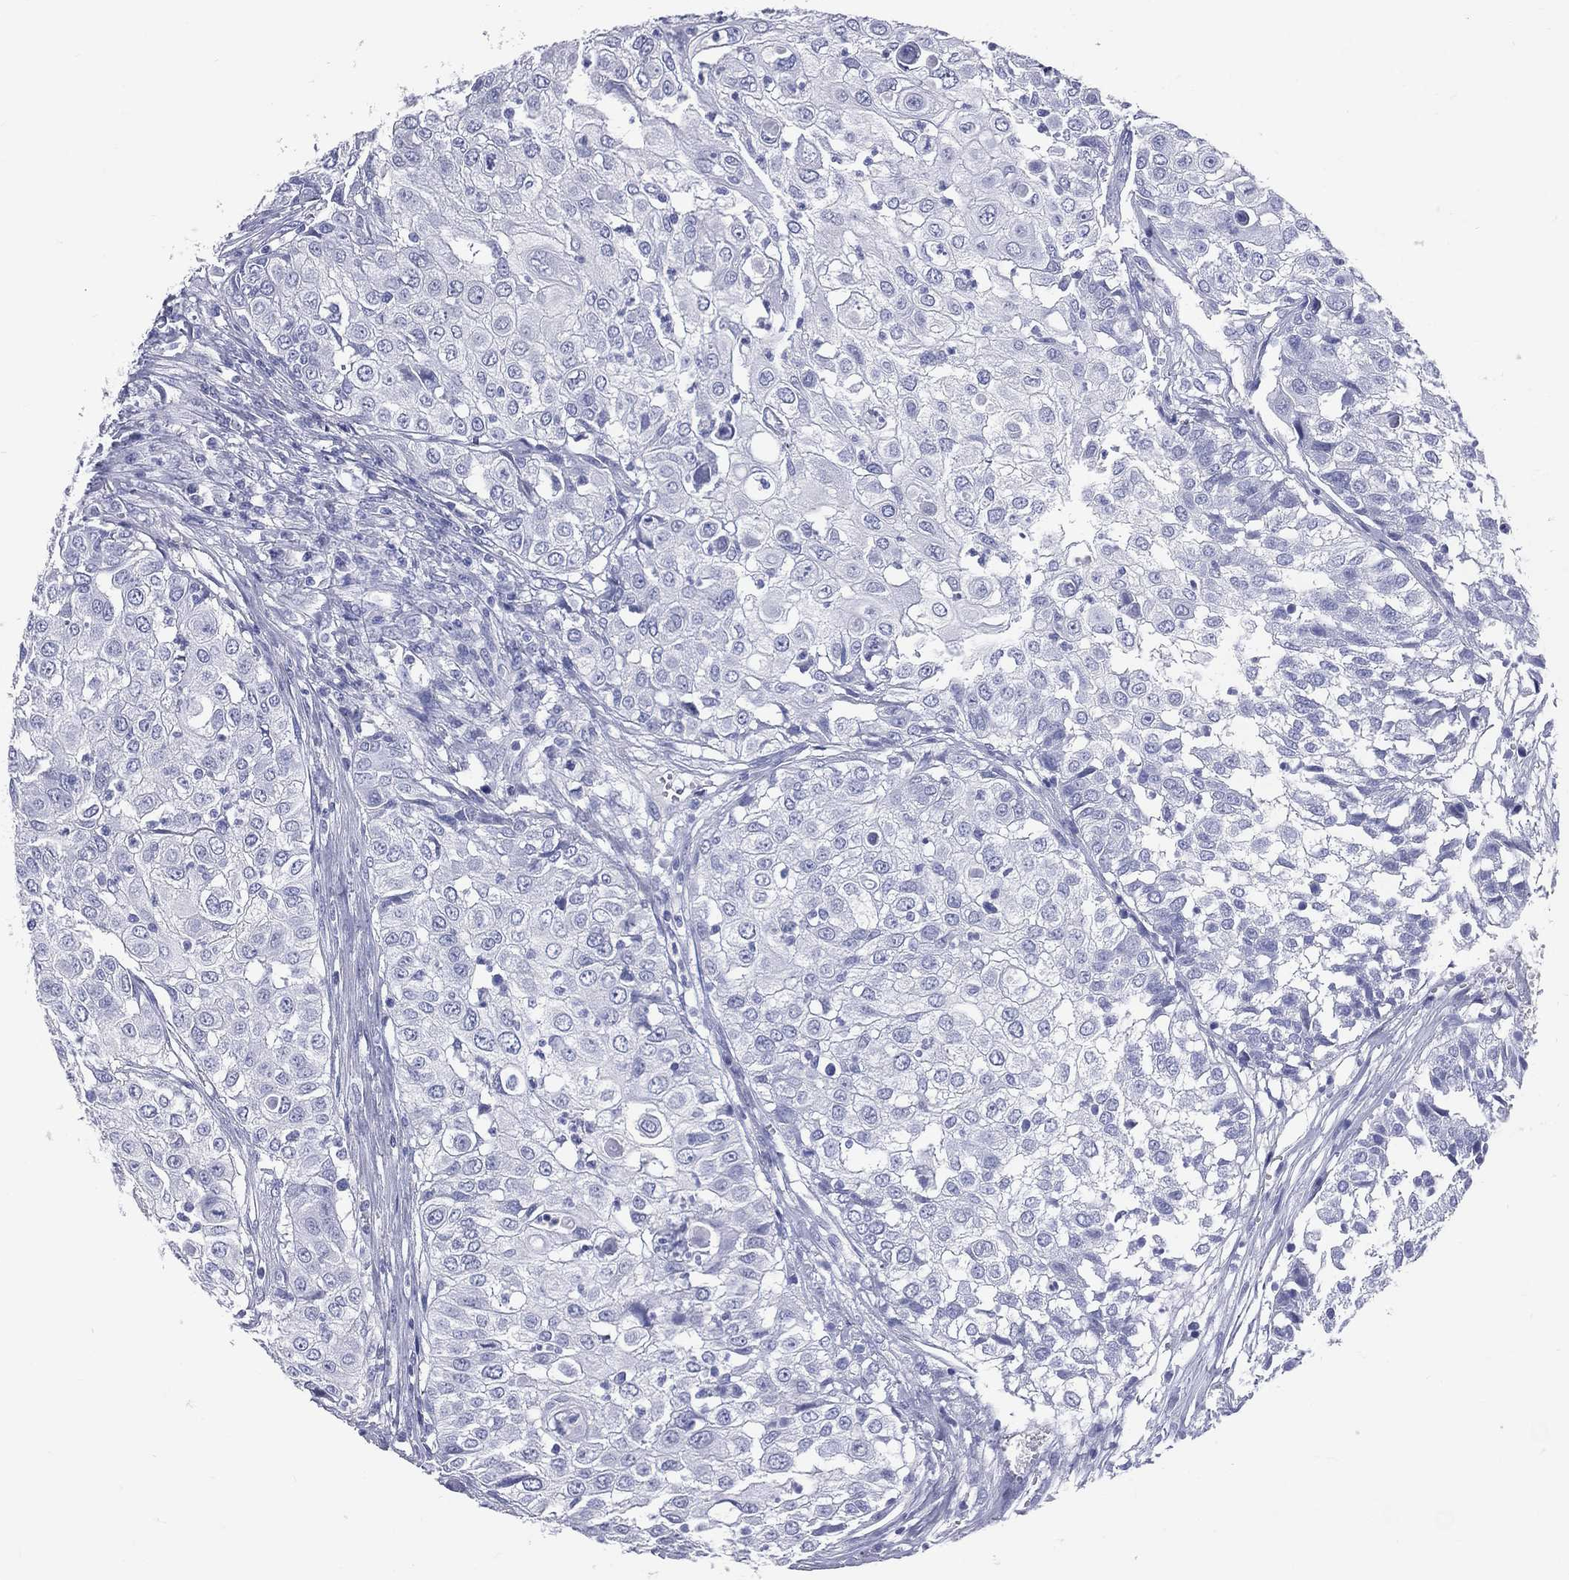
{"staining": {"intensity": "negative", "quantity": "none", "location": "none"}, "tissue": "urothelial cancer", "cell_type": "Tumor cells", "image_type": "cancer", "snomed": [{"axis": "morphology", "description": "Urothelial carcinoma, High grade"}, {"axis": "topography", "description": "Urinary bladder"}], "caption": "IHC of high-grade urothelial carcinoma reveals no staining in tumor cells.", "gene": "CYLC1", "patient": {"sex": "female", "age": 79}}